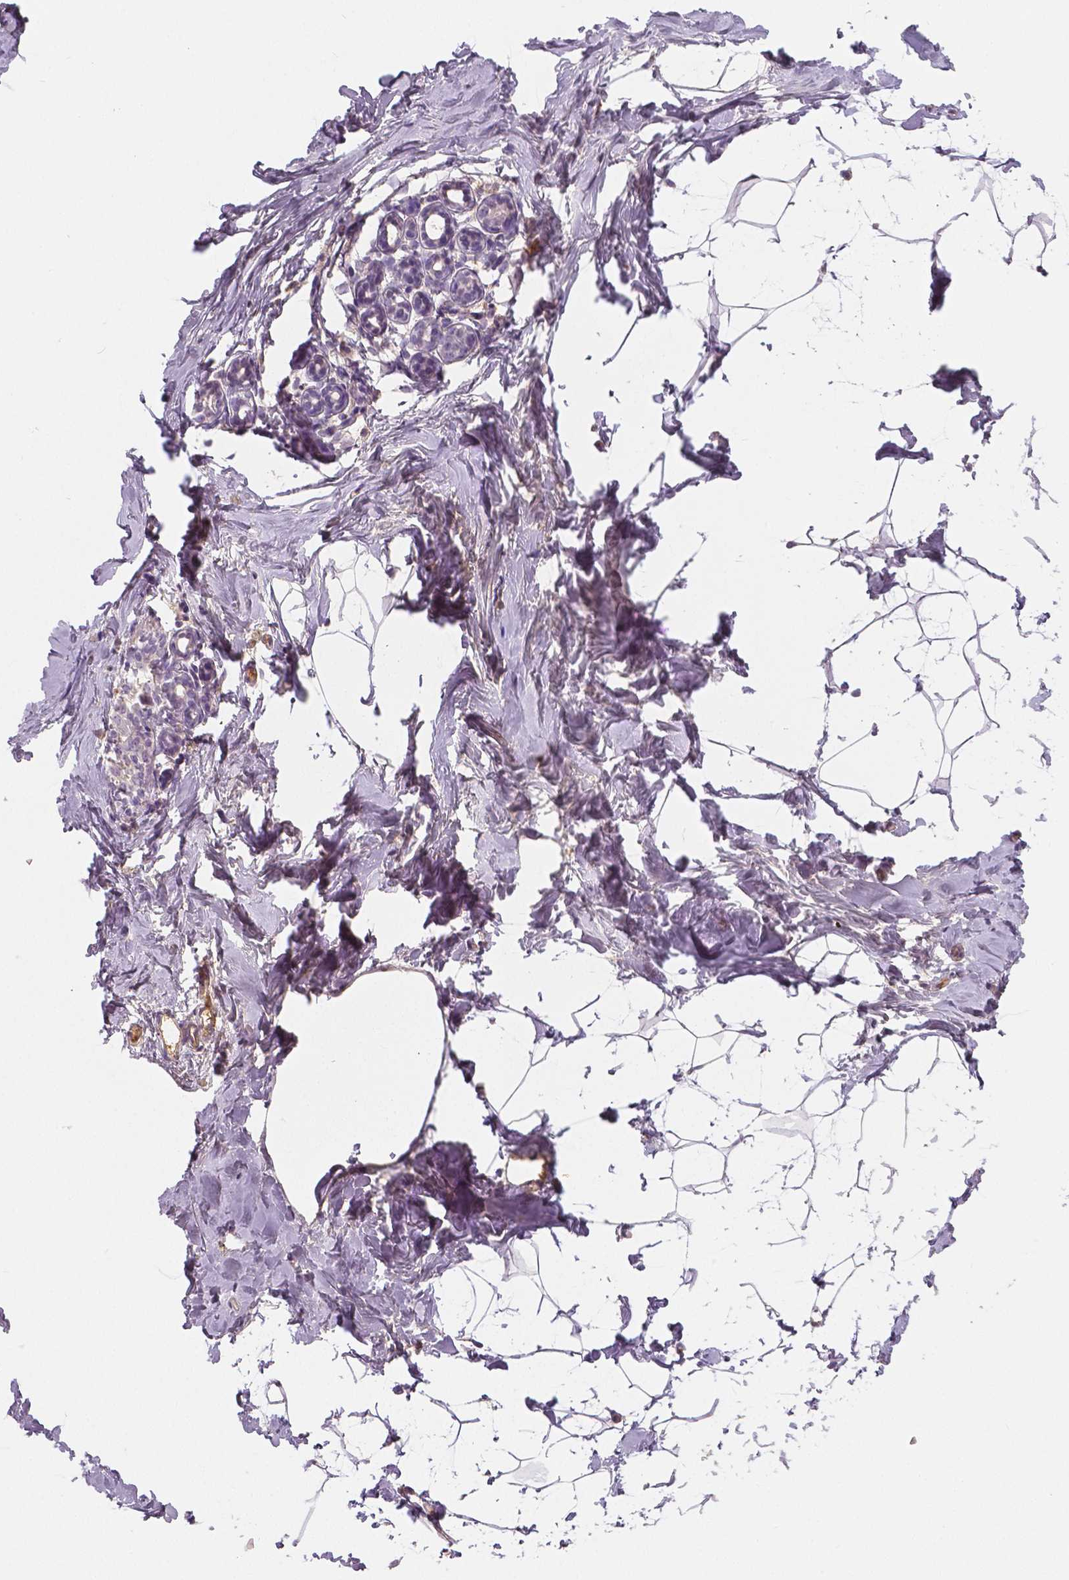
{"staining": {"intensity": "negative", "quantity": "none", "location": "none"}, "tissue": "breast", "cell_type": "Adipocytes", "image_type": "normal", "snomed": [{"axis": "morphology", "description": "Normal tissue, NOS"}, {"axis": "topography", "description": "Breast"}], "caption": "Immunohistochemistry (IHC) photomicrograph of unremarkable human breast stained for a protein (brown), which shows no expression in adipocytes.", "gene": "APOA4", "patient": {"sex": "female", "age": 32}}